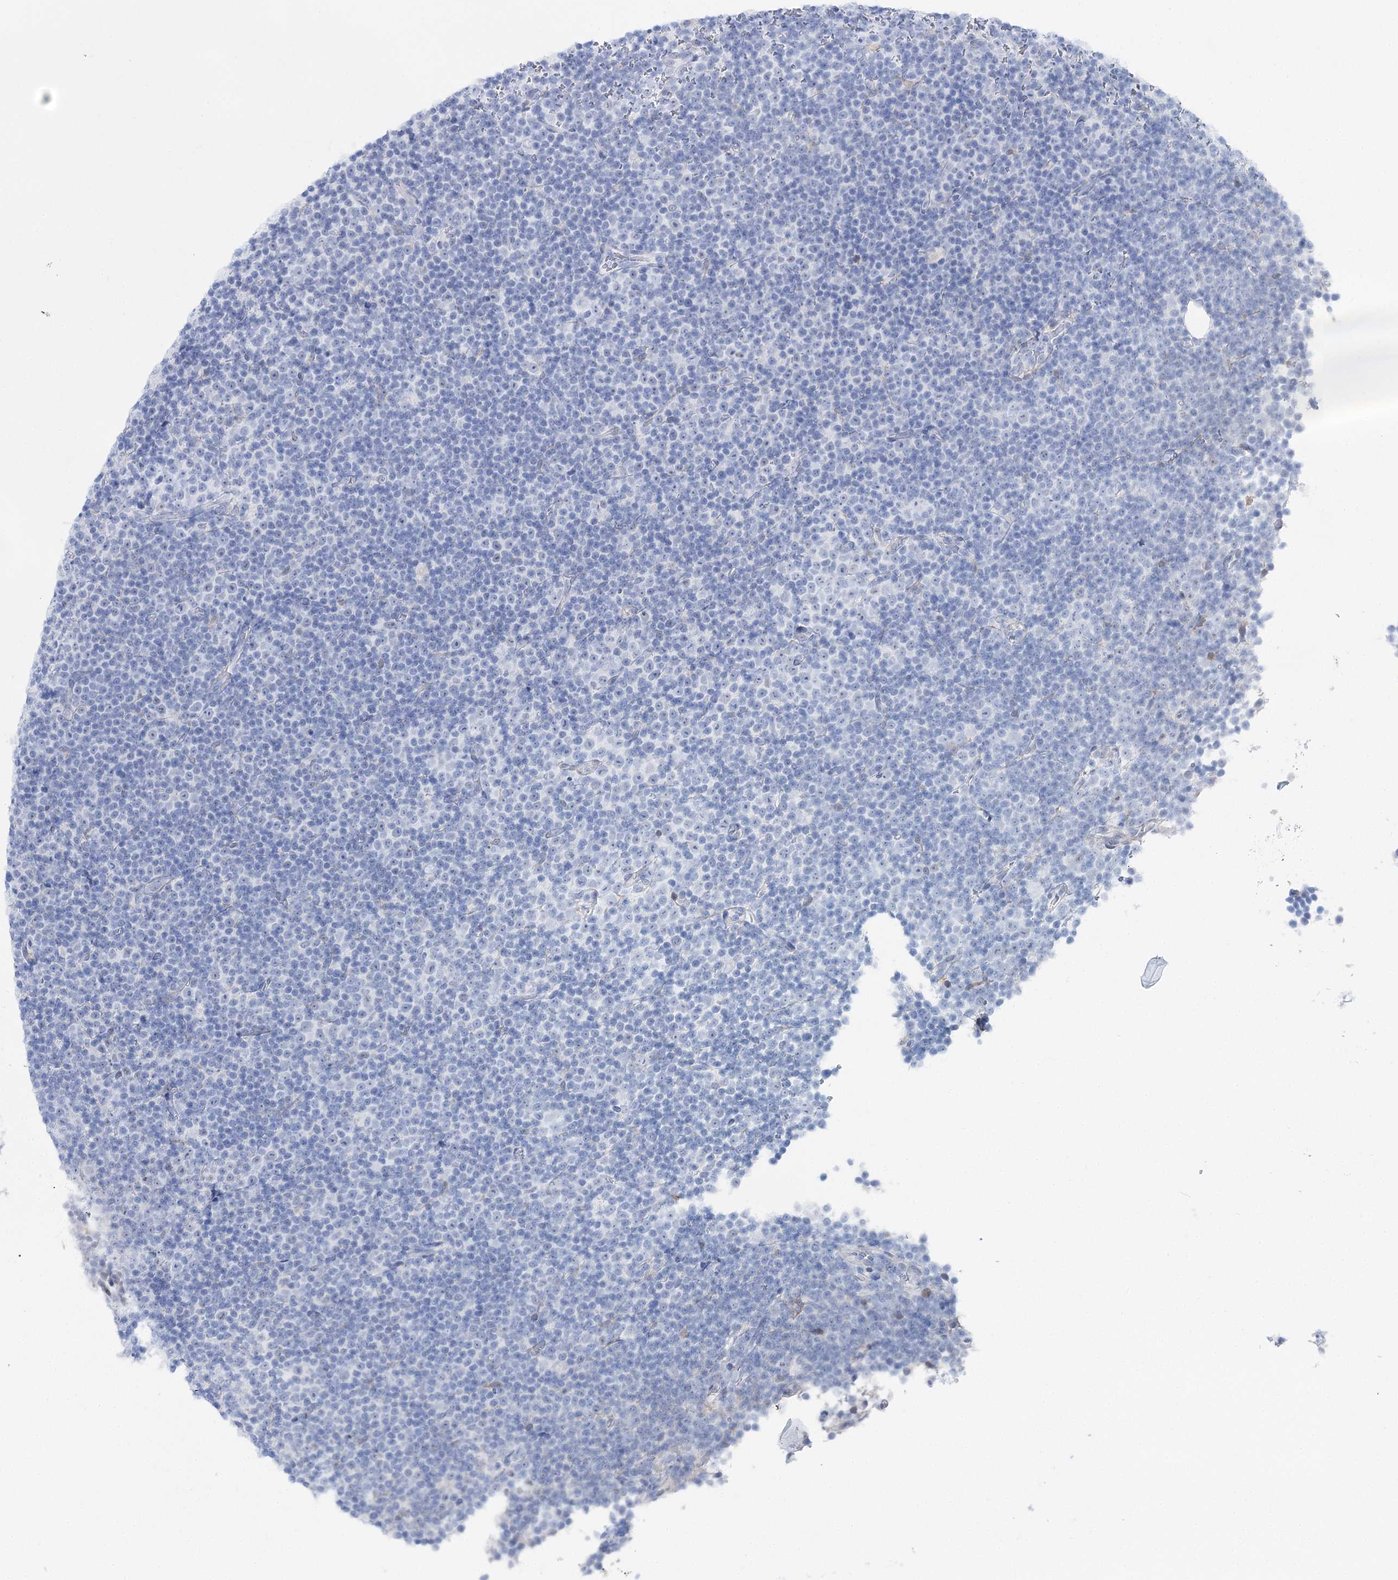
{"staining": {"intensity": "negative", "quantity": "none", "location": "none"}, "tissue": "lymphoma", "cell_type": "Tumor cells", "image_type": "cancer", "snomed": [{"axis": "morphology", "description": "Malignant lymphoma, non-Hodgkin's type, Low grade"}, {"axis": "topography", "description": "Lymph node"}], "caption": "The image shows no significant staining in tumor cells of lymphoma.", "gene": "UGDH", "patient": {"sex": "female", "age": 67}}